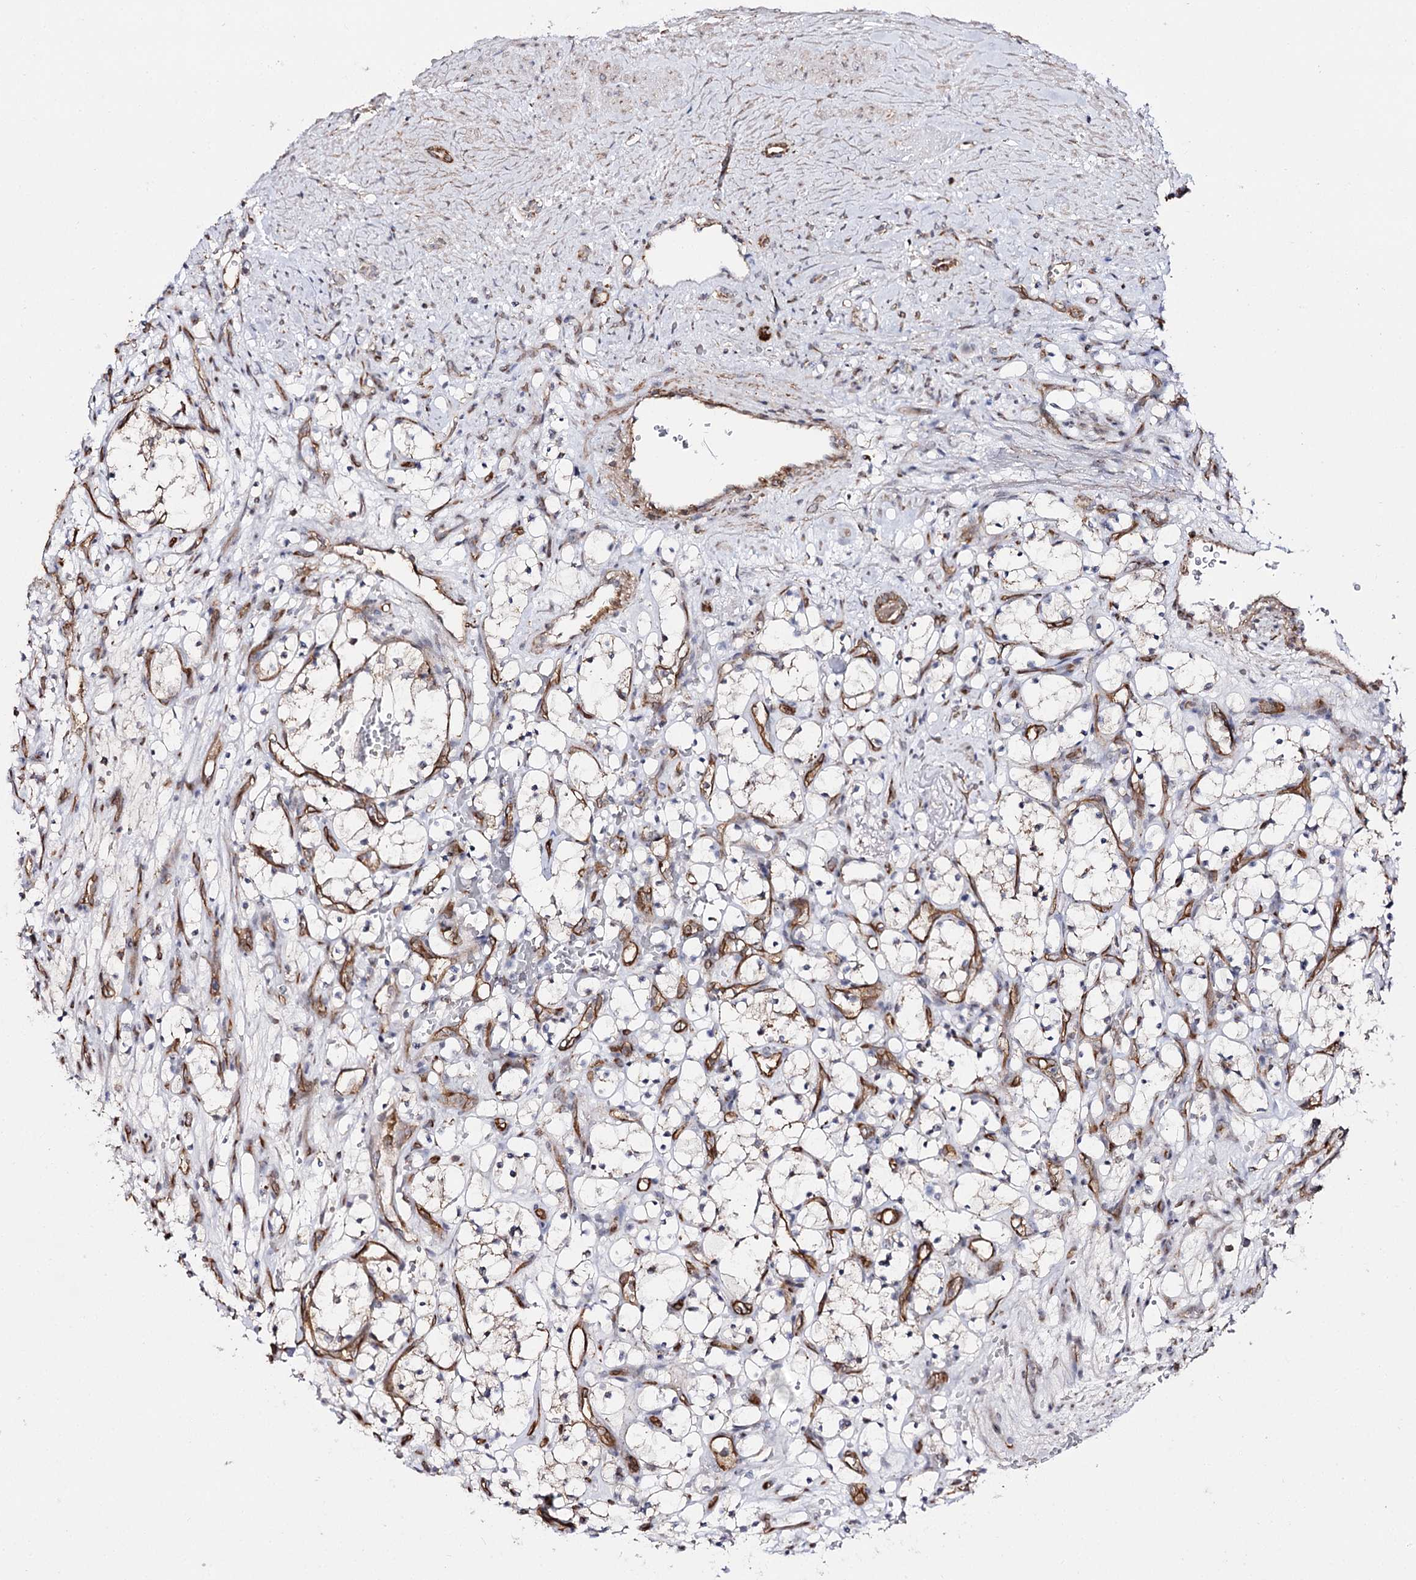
{"staining": {"intensity": "negative", "quantity": "none", "location": "none"}, "tissue": "renal cancer", "cell_type": "Tumor cells", "image_type": "cancer", "snomed": [{"axis": "morphology", "description": "Adenocarcinoma, NOS"}, {"axis": "topography", "description": "Kidney"}], "caption": "Human renal cancer stained for a protein using immunohistochemistry demonstrates no positivity in tumor cells.", "gene": "CBR4", "patient": {"sex": "female", "age": 69}}